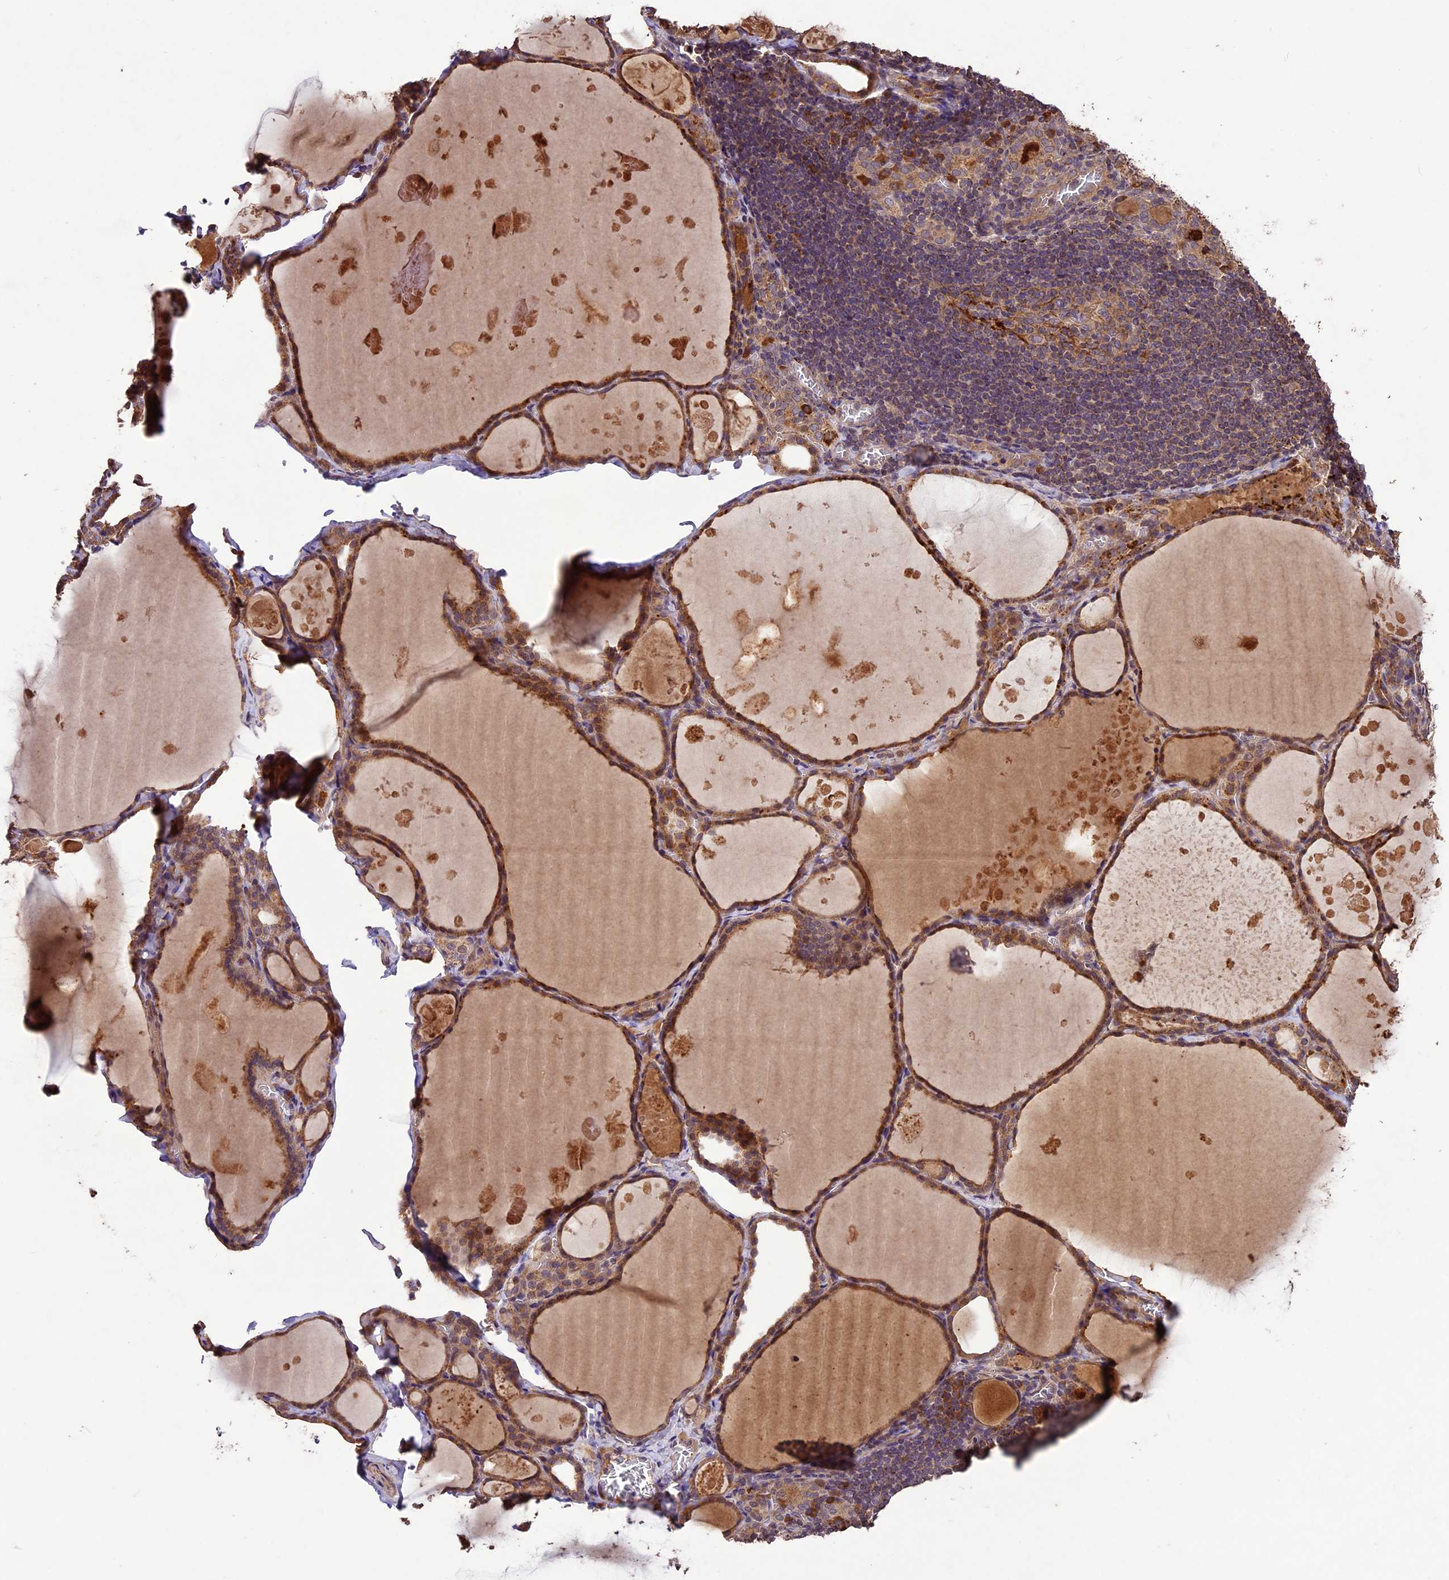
{"staining": {"intensity": "moderate", "quantity": ">75%", "location": "cytoplasmic/membranous"}, "tissue": "thyroid gland", "cell_type": "Glandular cells", "image_type": "normal", "snomed": [{"axis": "morphology", "description": "Normal tissue, NOS"}, {"axis": "topography", "description": "Thyroid gland"}], "caption": "This is a micrograph of immunohistochemistry staining of unremarkable thyroid gland, which shows moderate staining in the cytoplasmic/membranous of glandular cells.", "gene": "CRLF1", "patient": {"sex": "male", "age": 56}}